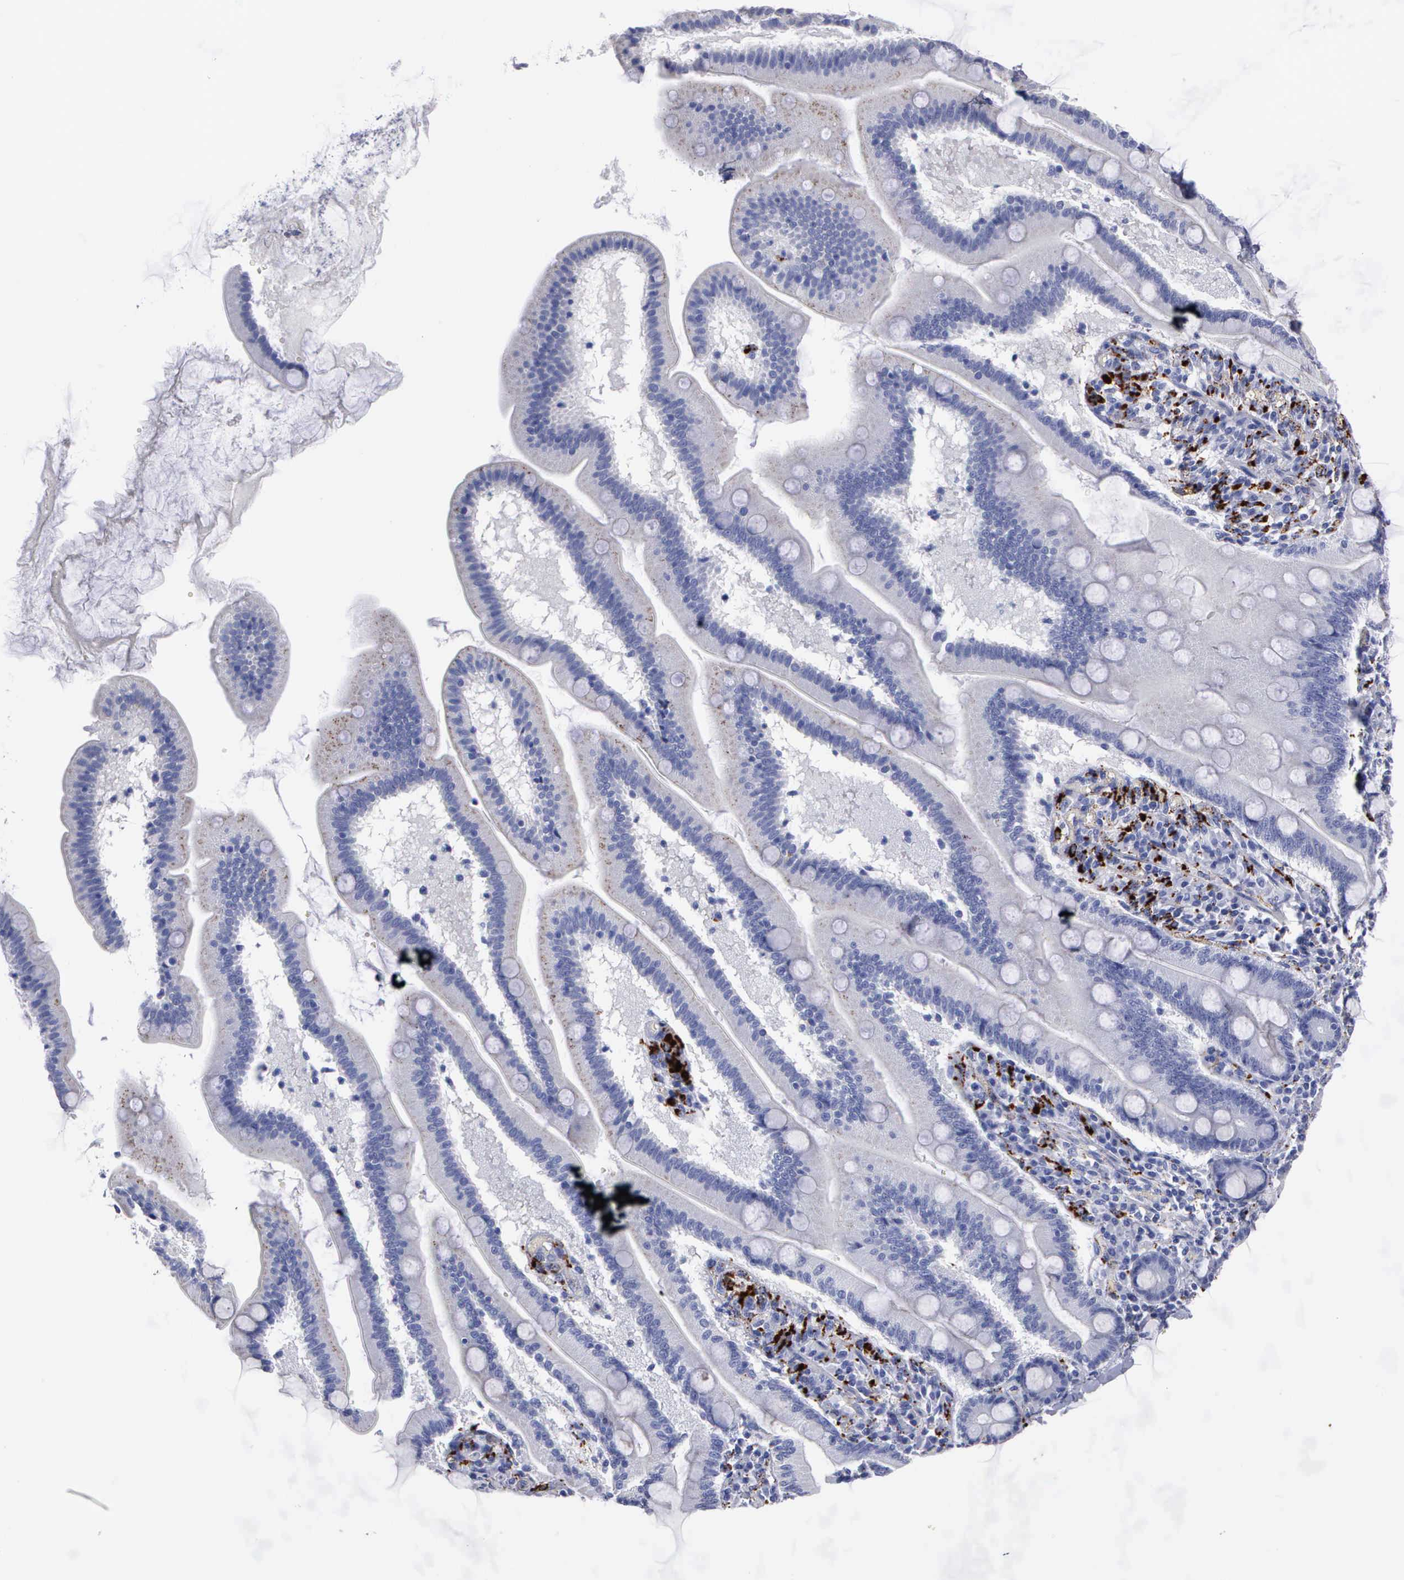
{"staining": {"intensity": "negative", "quantity": "none", "location": "none"}, "tissue": "adipose tissue", "cell_type": "Adipocytes", "image_type": "normal", "snomed": [{"axis": "morphology", "description": "Normal tissue, NOS"}, {"axis": "topography", "description": "Duodenum"}], "caption": "Adipocytes are negative for brown protein staining in benign adipose tissue.", "gene": "CTSL", "patient": {"sex": "male", "age": 63}}